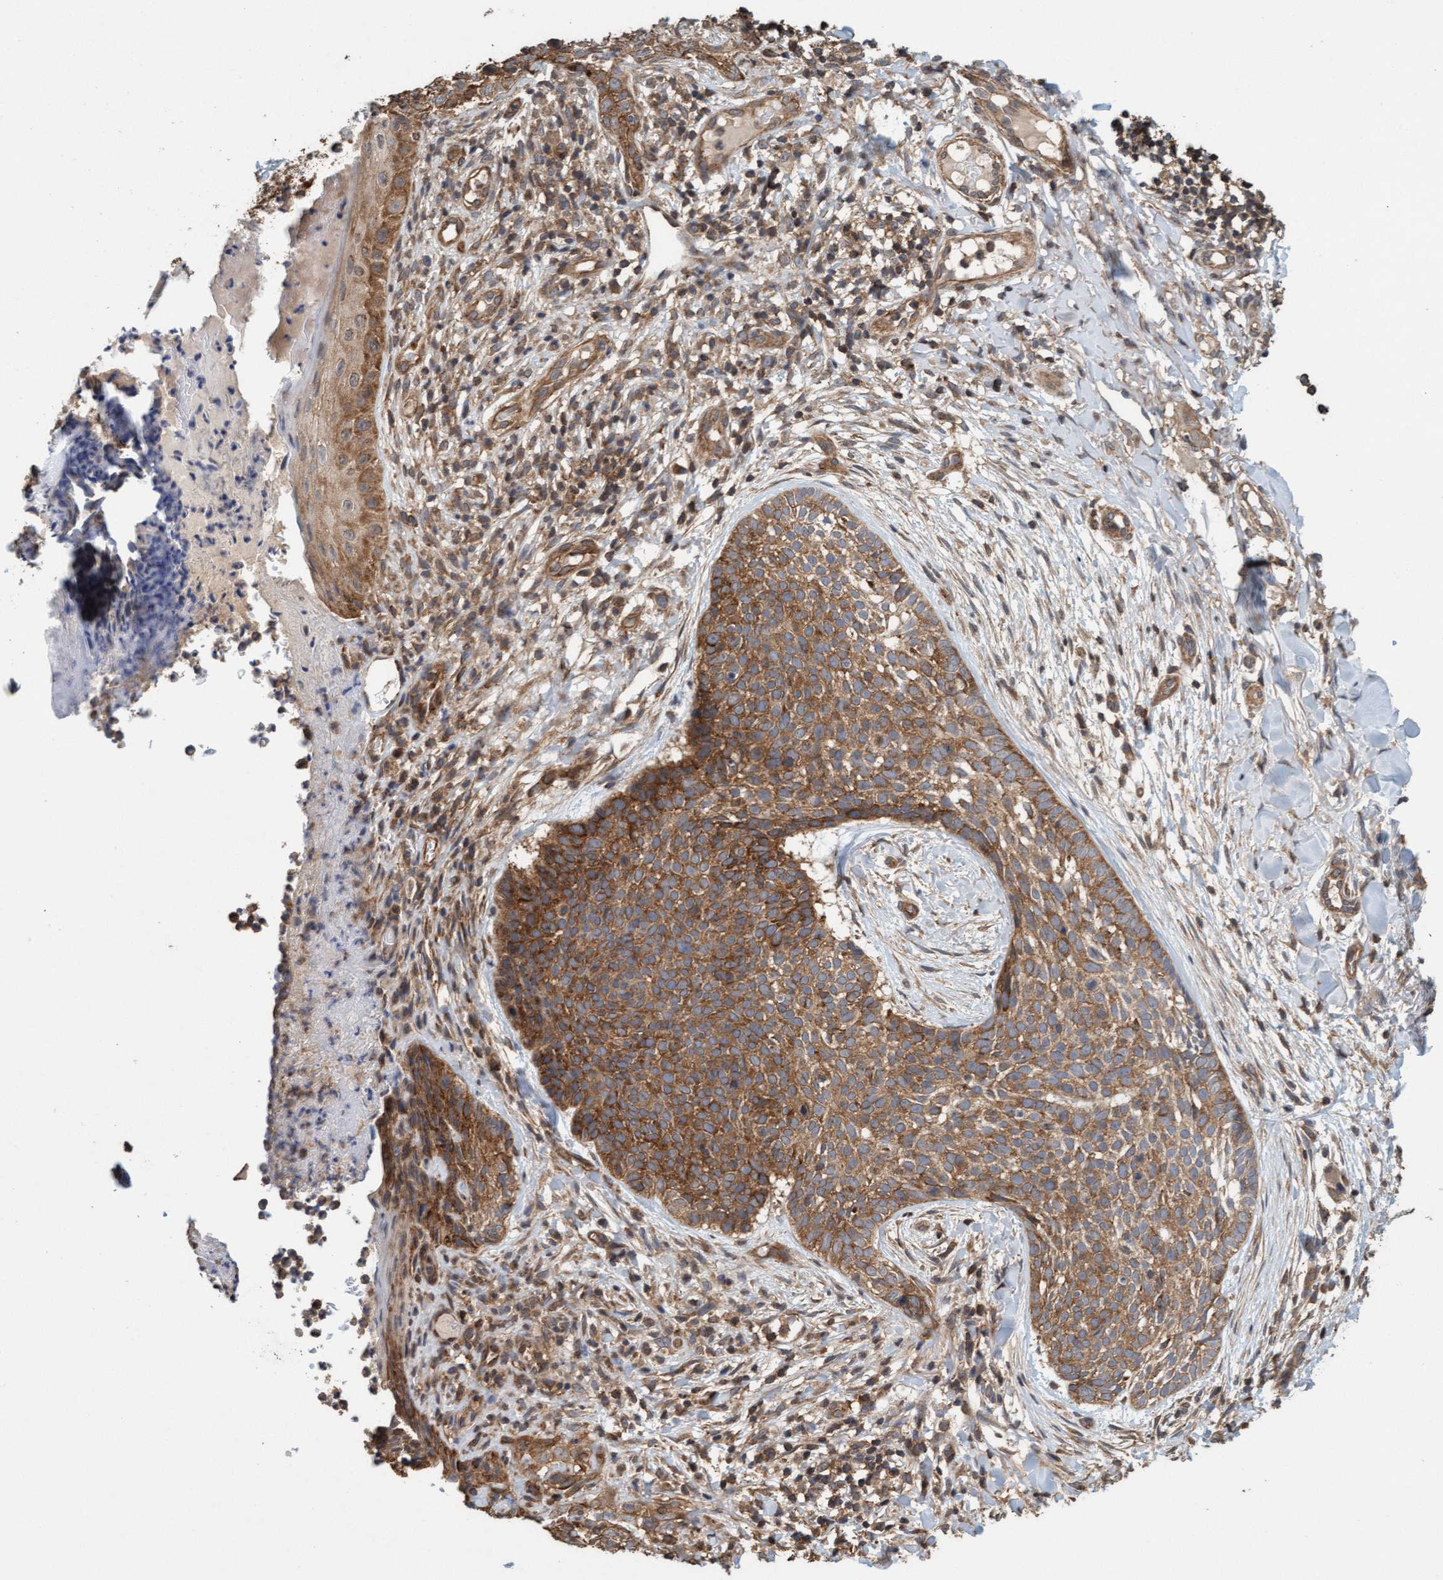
{"staining": {"intensity": "moderate", "quantity": ">75%", "location": "cytoplasmic/membranous"}, "tissue": "skin cancer", "cell_type": "Tumor cells", "image_type": "cancer", "snomed": [{"axis": "morphology", "description": "Normal tissue, NOS"}, {"axis": "morphology", "description": "Basal cell carcinoma"}, {"axis": "topography", "description": "Skin"}], "caption": "An immunohistochemistry micrograph of neoplastic tissue is shown. Protein staining in brown shows moderate cytoplasmic/membranous positivity in skin cancer within tumor cells.", "gene": "FXR2", "patient": {"sex": "male", "age": 67}}